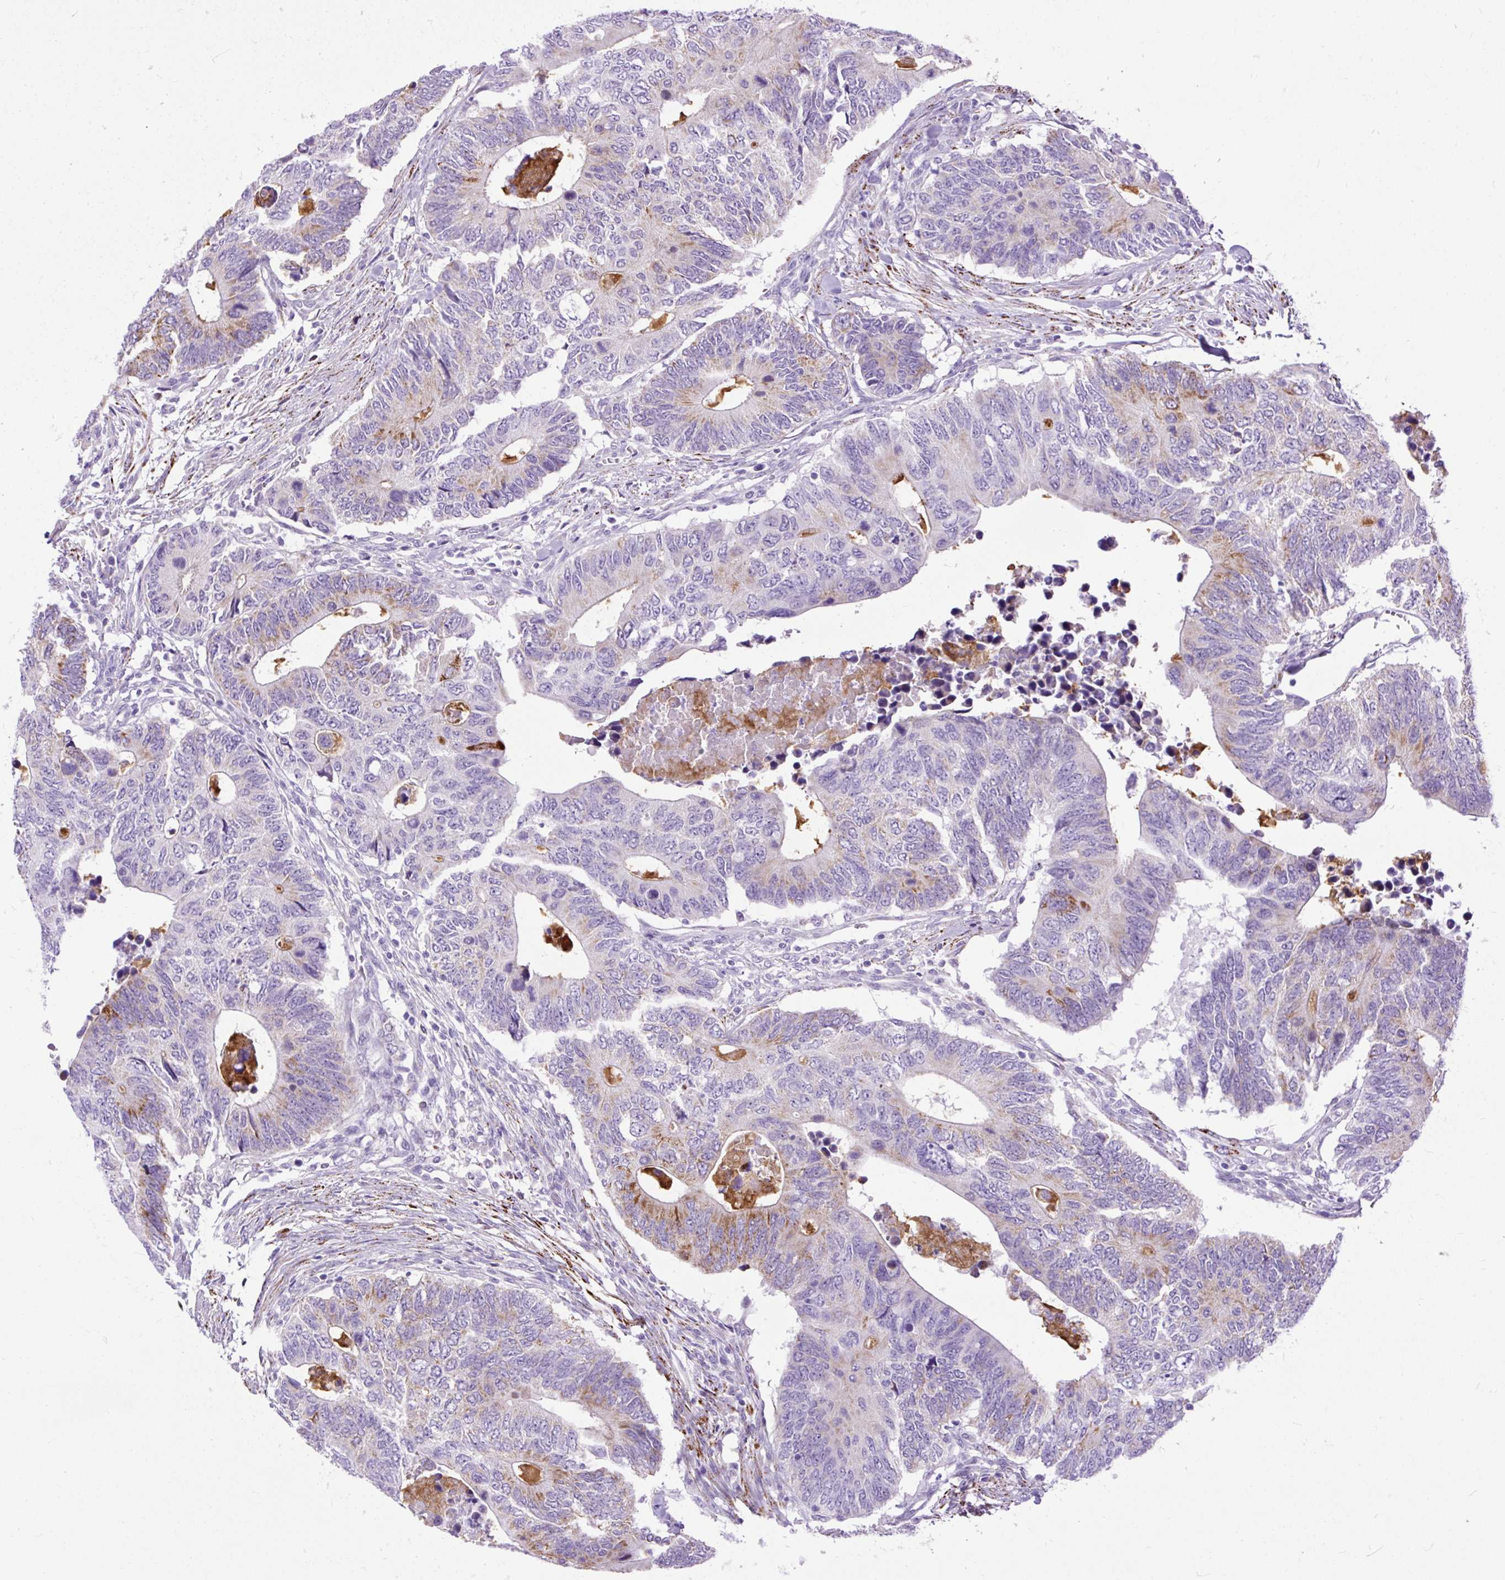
{"staining": {"intensity": "moderate", "quantity": "<25%", "location": "cytoplasmic/membranous"}, "tissue": "colorectal cancer", "cell_type": "Tumor cells", "image_type": "cancer", "snomed": [{"axis": "morphology", "description": "Adenocarcinoma, NOS"}, {"axis": "topography", "description": "Colon"}], "caption": "Immunohistochemistry photomicrograph of adenocarcinoma (colorectal) stained for a protein (brown), which reveals low levels of moderate cytoplasmic/membranous positivity in about <25% of tumor cells.", "gene": "ZNF256", "patient": {"sex": "male", "age": 87}}